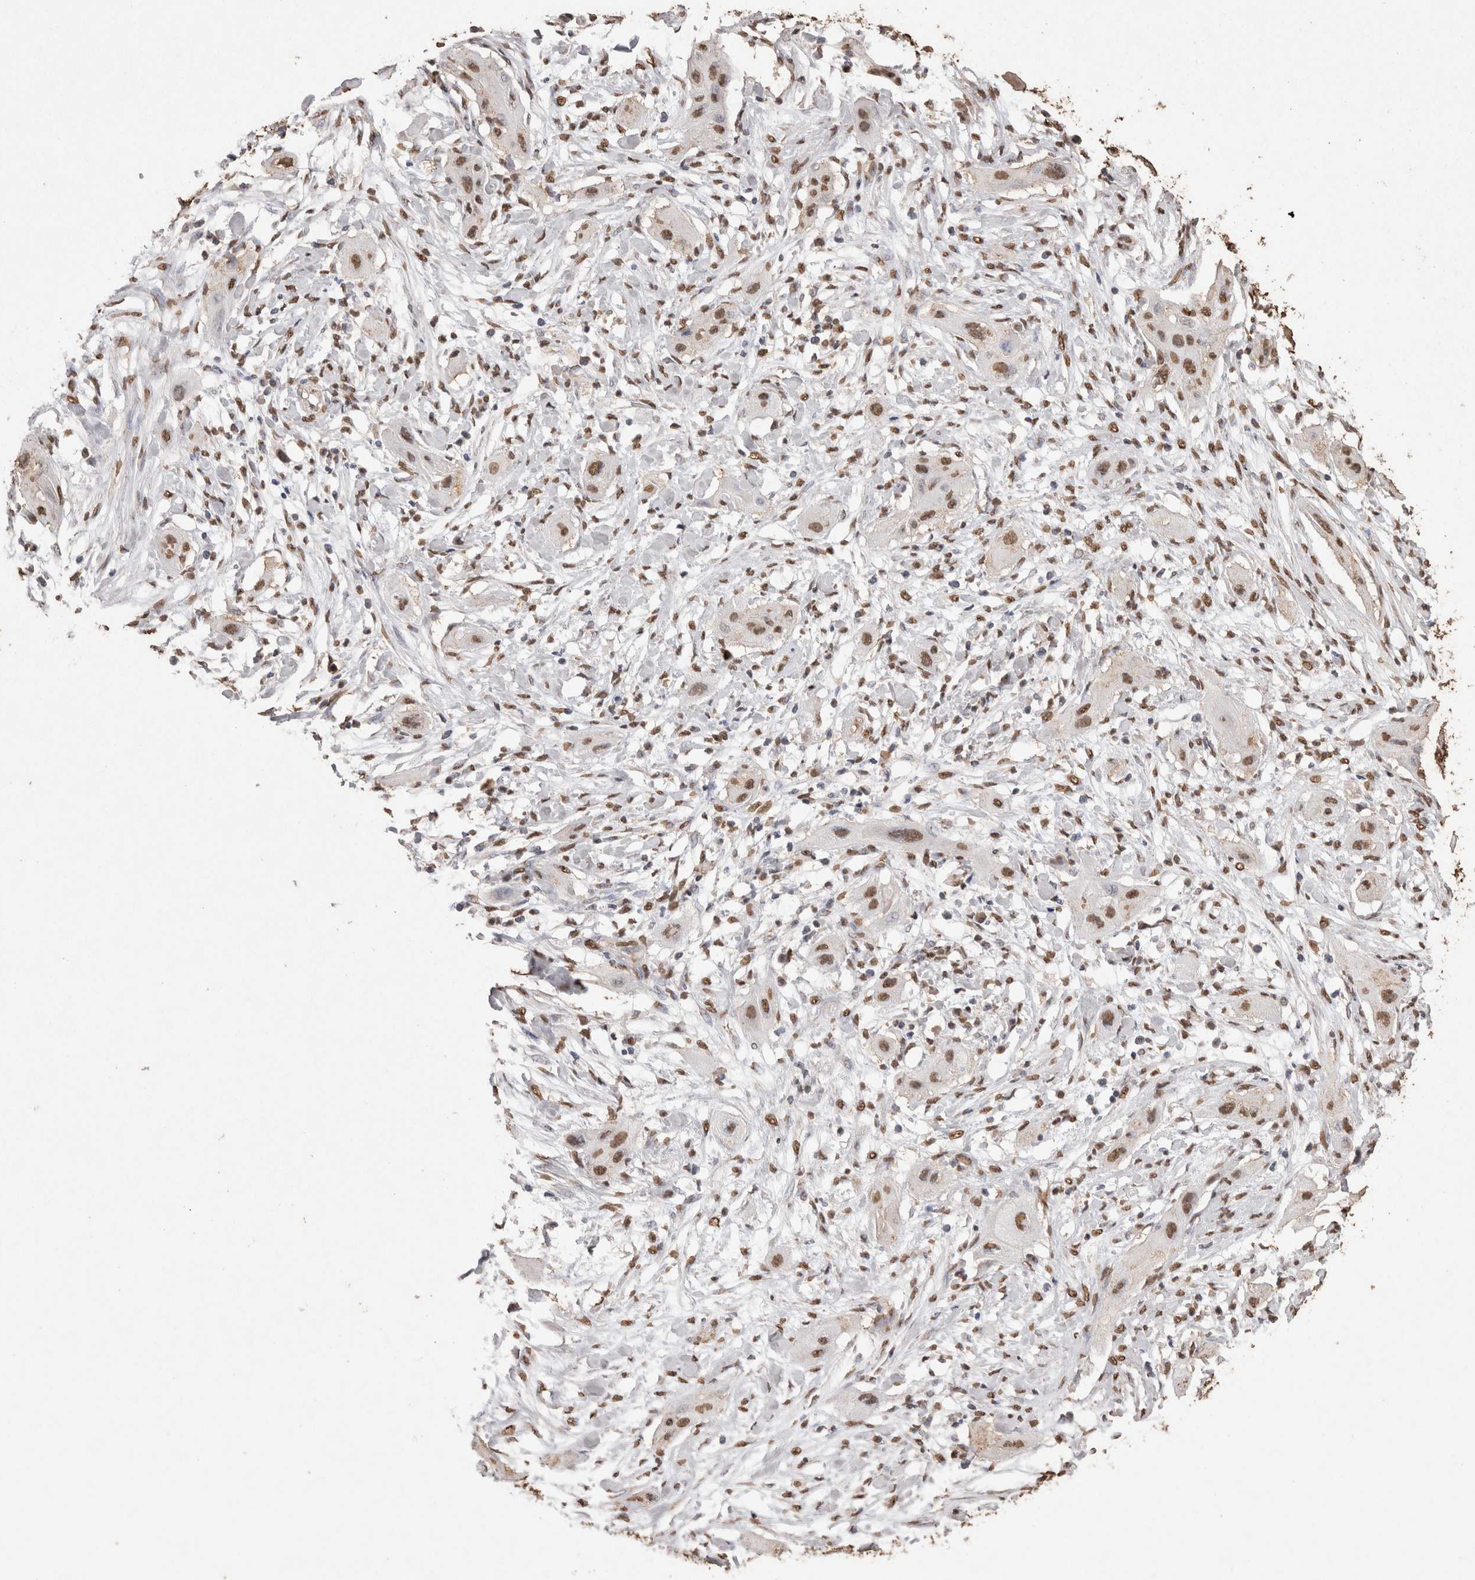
{"staining": {"intensity": "moderate", "quantity": ">75%", "location": "nuclear"}, "tissue": "lung cancer", "cell_type": "Tumor cells", "image_type": "cancer", "snomed": [{"axis": "morphology", "description": "Squamous cell carcinoma, NOS"}, {"axis": "topography", "description": "Lung"}], "caption": "Protein expression analysis of human lung squamous cell carcinoma reveals moderate nuclear expression in approximately >75% of tumor cells.", "gene": "POU5F1", "patient": {"sex": "female", "age": 47}}